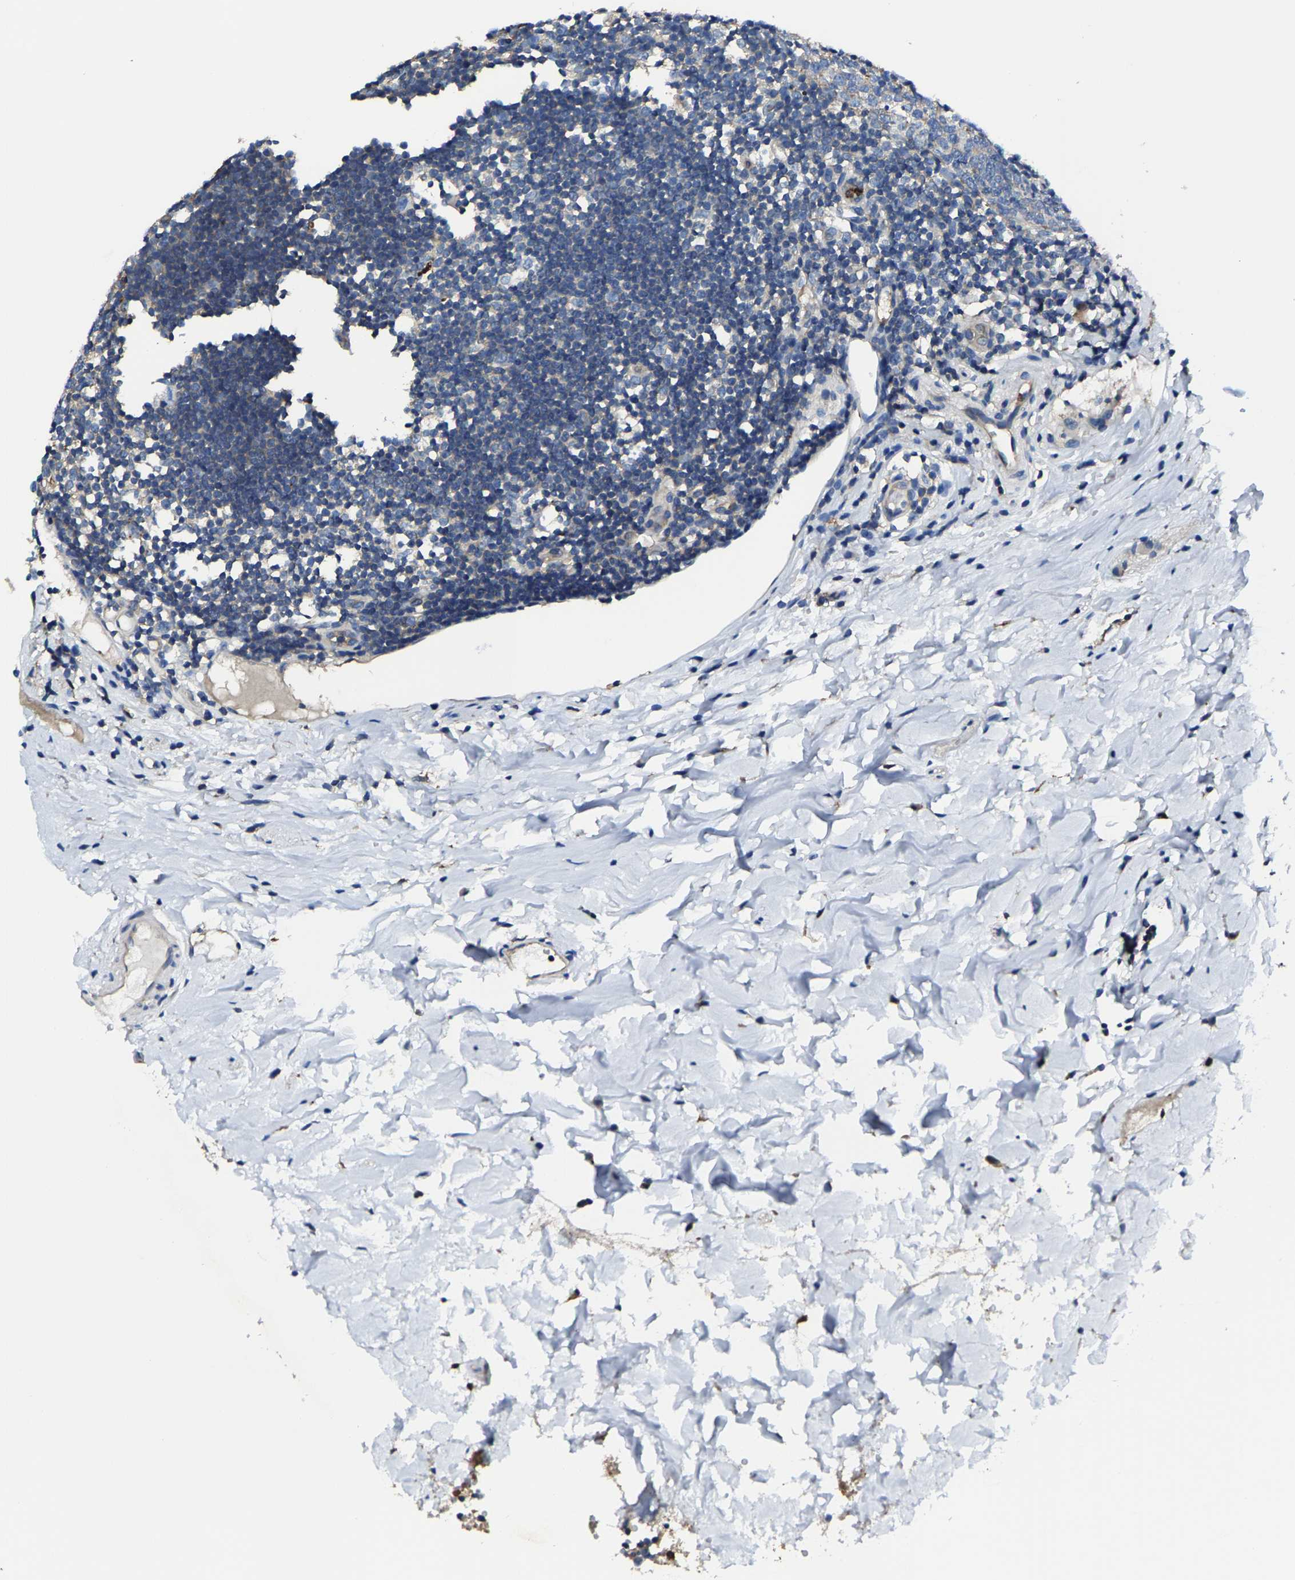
{"staining": {"intensity": "moderate", "quantity": "25%-75%", "location": "cytoplasmic/membranous"}, "tissue": "appendix", "cell_type": "Glandular cells", "image_type": "normal", "snomed": [{"axis": "morphology", "description": "Normal tissue, NOS"}, {"axis": "topography", "description": "Appendix"}], "caption": "DAB (3,3'-diaminobenzidine) immunohistochemical staining of benign human appendix reveals moderate cytoplasmic/membranous protein staining in approximately 25%-75% of glandular cells. The protein is stained brown, and the nuclei are stained in blue (DAB IHC with brightfield microscopy, high magnification).", "gene": "TRAF6", "patient": {"sex": "female", "age": 20}}